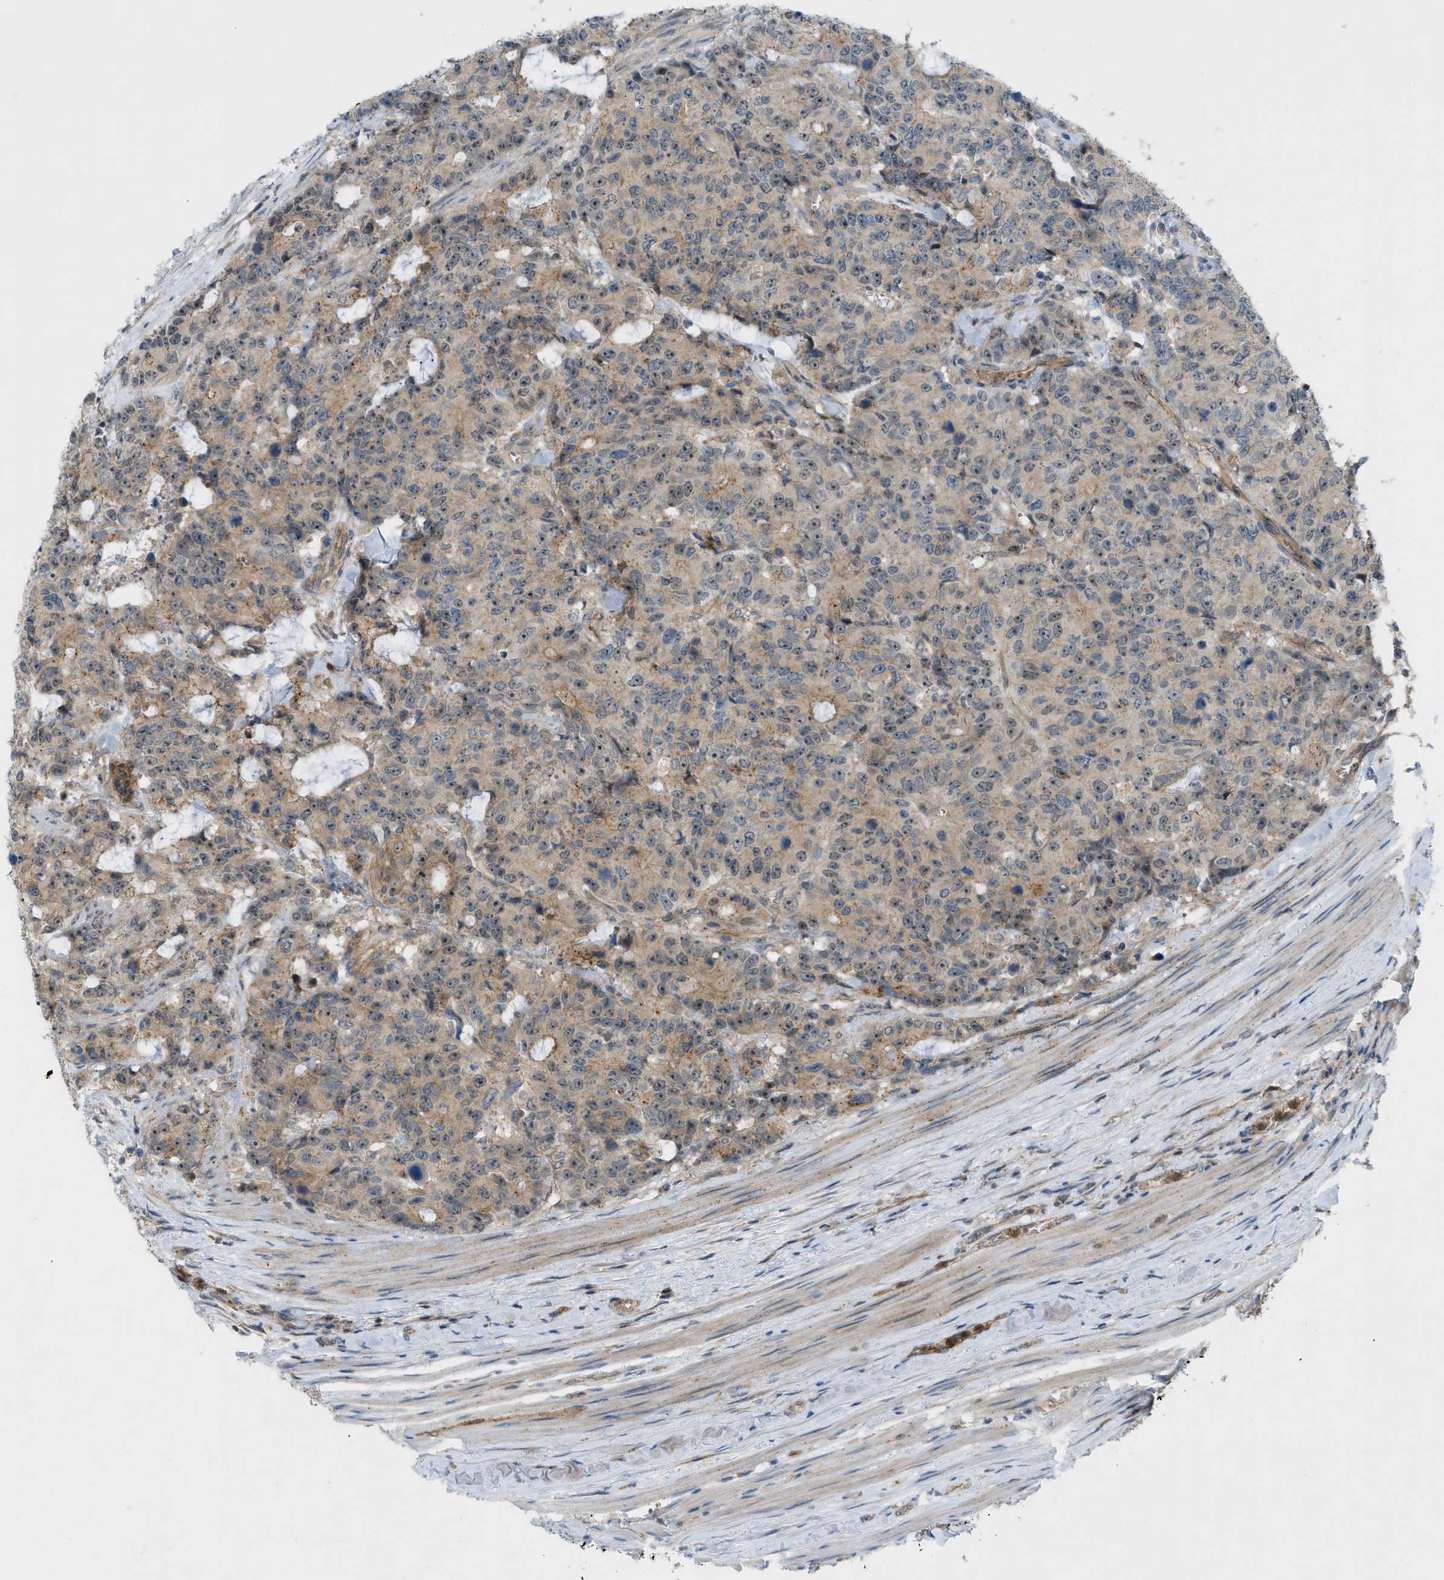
{"staining": {"intensity": "weak", "quantity": ">75%", "location": "cytoplasmic/membranous,nuclear"}, "tissue": "colorectal cancer", "cell_type": "Tumor cells", "image_type": "cancer", "snomed": [{"axis": "morphology", "description": "Adenocarcinoma, NOS"}, {"axis": "topography", "description": "Colon"}], "caption": "Human colorectal cancer stained with a protein marker reveals weak staining in tumor cells.", "gene": "GRK6", "patient": {"sex": "female", "age": 86}}